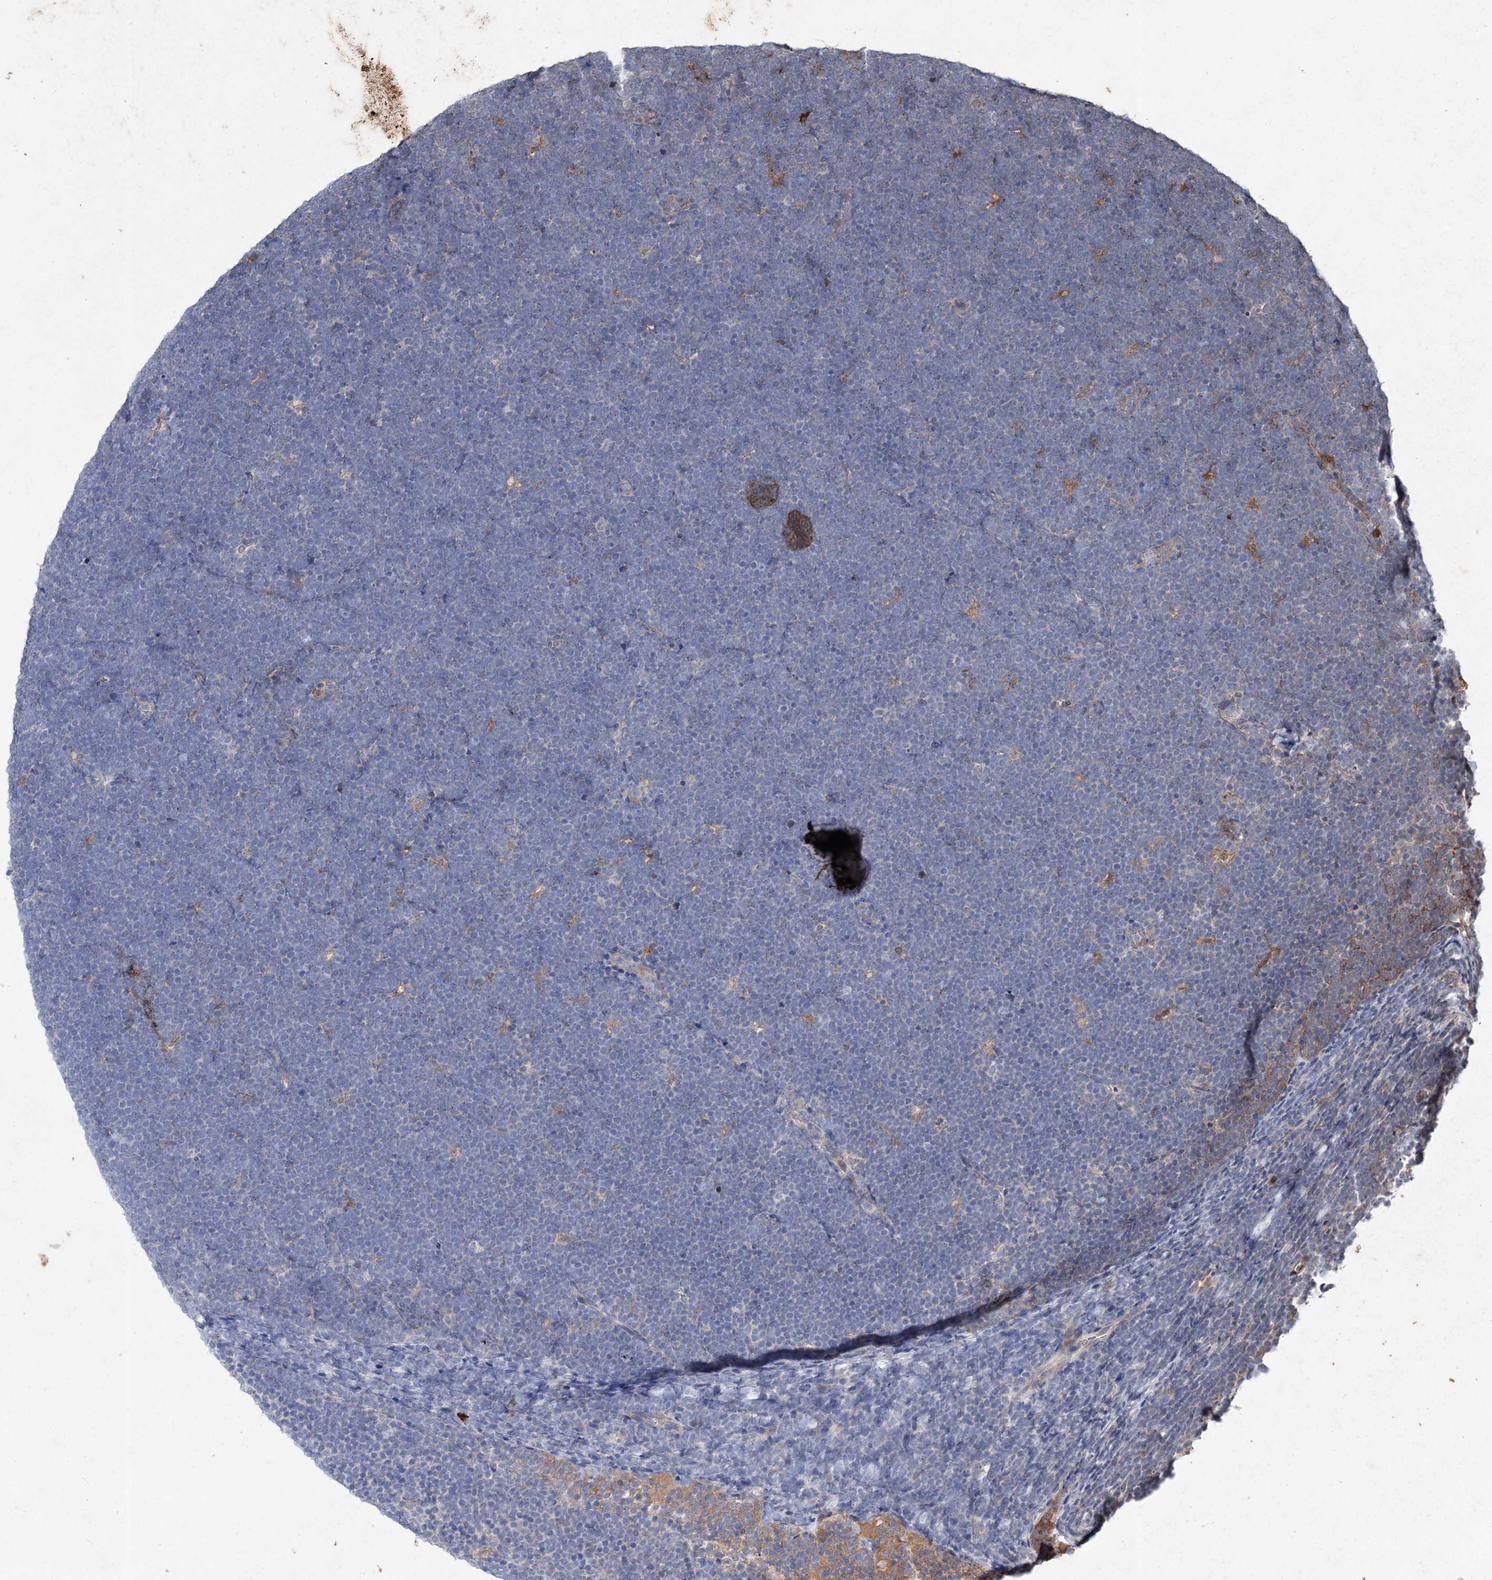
{"staining": {"intensity": "negative", "quantity": "none", "location": "none"}, "tissue": "lymphoma", "cell_type": "Tumor cells", "image_type": "cancer", "snomed": [{"axis": "morphology", "description": "Malignant lymphoma, non-Hodgkin's type, High grade"}, {"axis": "topography", "description": "Lymph node"}], "caption": "This is an immunohistochemistry (IHC) photomicrograph of human lymphoma. There is no expression in tumor cells.", "gene": "PTPN3", "patient": {"sex": "male", "age": 13}}